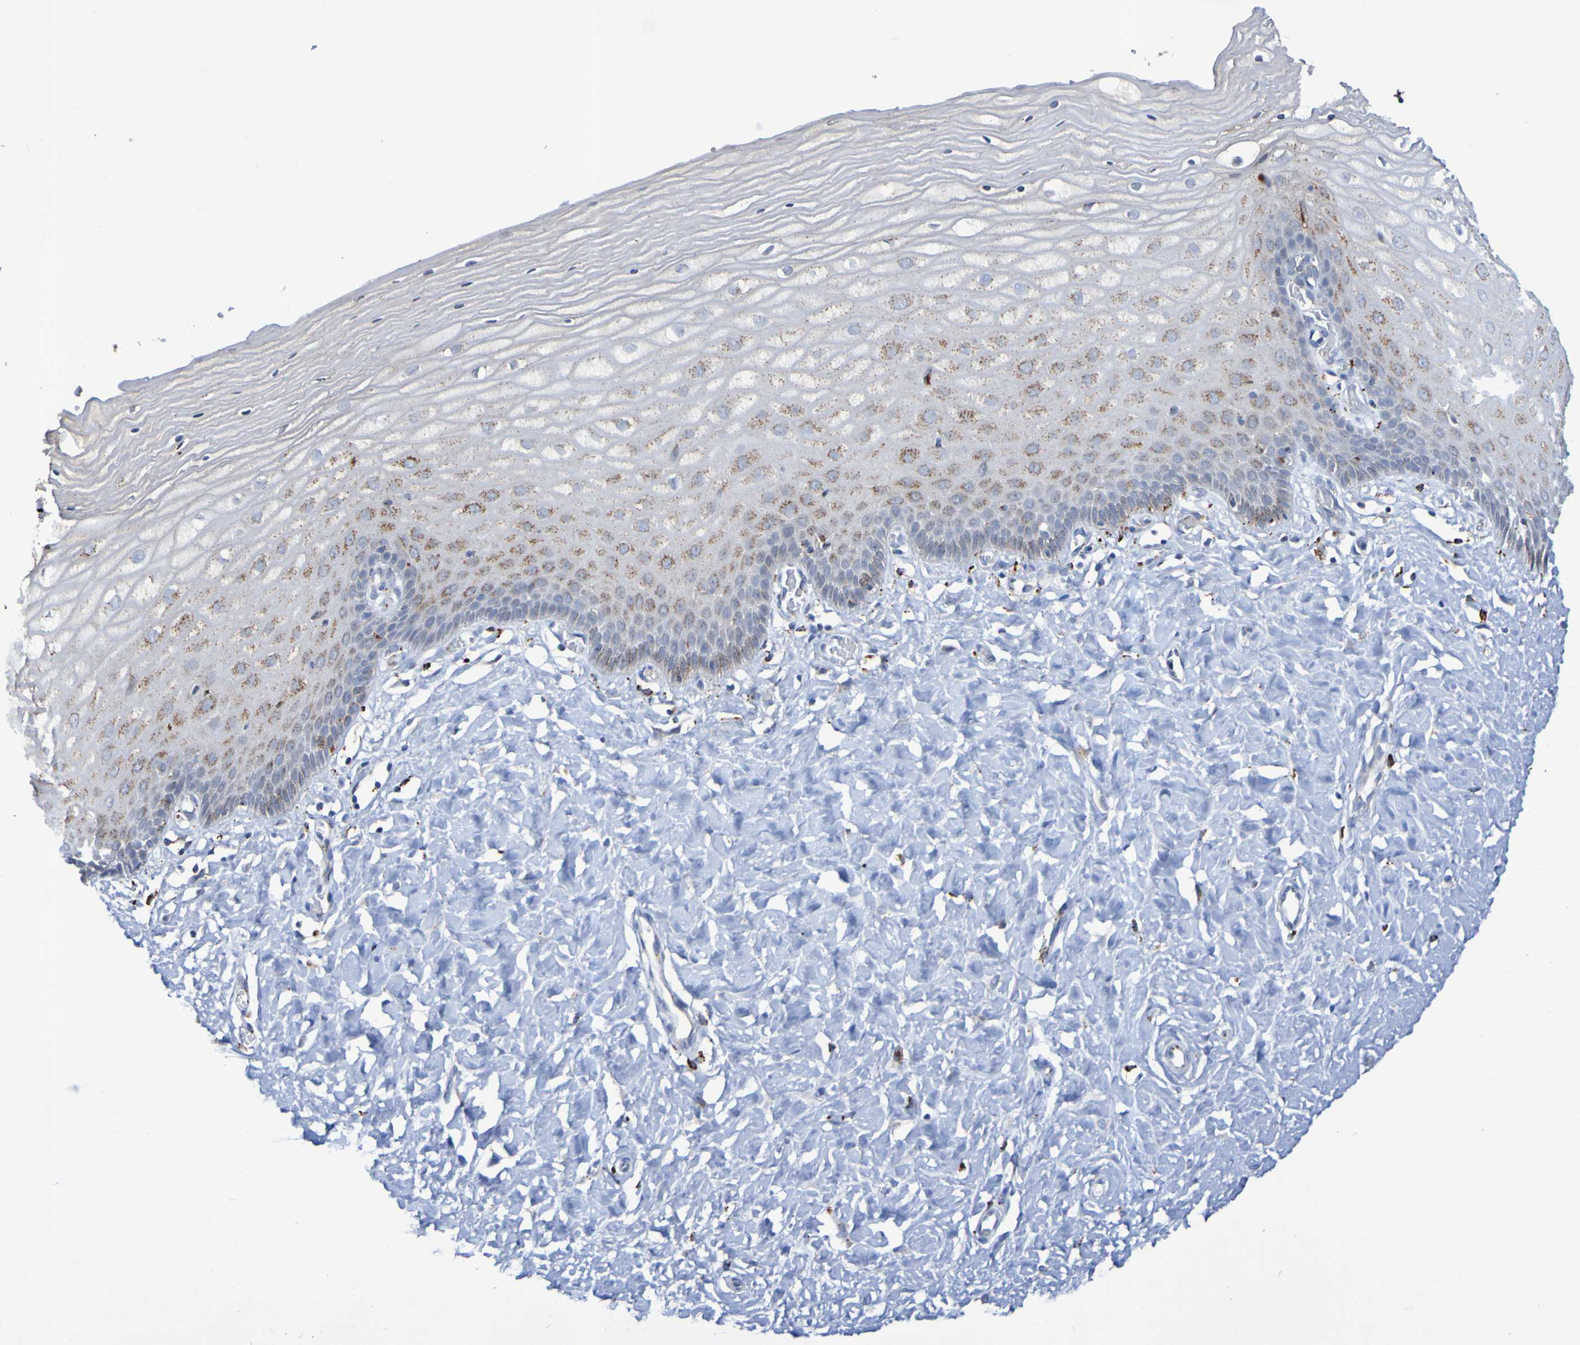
{"staining": {"intensity": "moderate", "quantity": "<25%", "location": "cytoplasmic/membranous"}, "tissue": "cervix", "cell_type": "Glandular cells", "image_type": "normal", "snomed": [{"axis": "morphology", "description": "Normal tissue, NOS"}, {"axis": "topography", "description": "Cervix"}], "caption": "High-power microscopy captured an IHC photomicrograph of unremarkable cervix, revealing moderate cytoplasmic/membranous expression in approximately <25% of glandular cells.", "gene": "TPH1", "patient": {"sex": "female", "age": 55}}